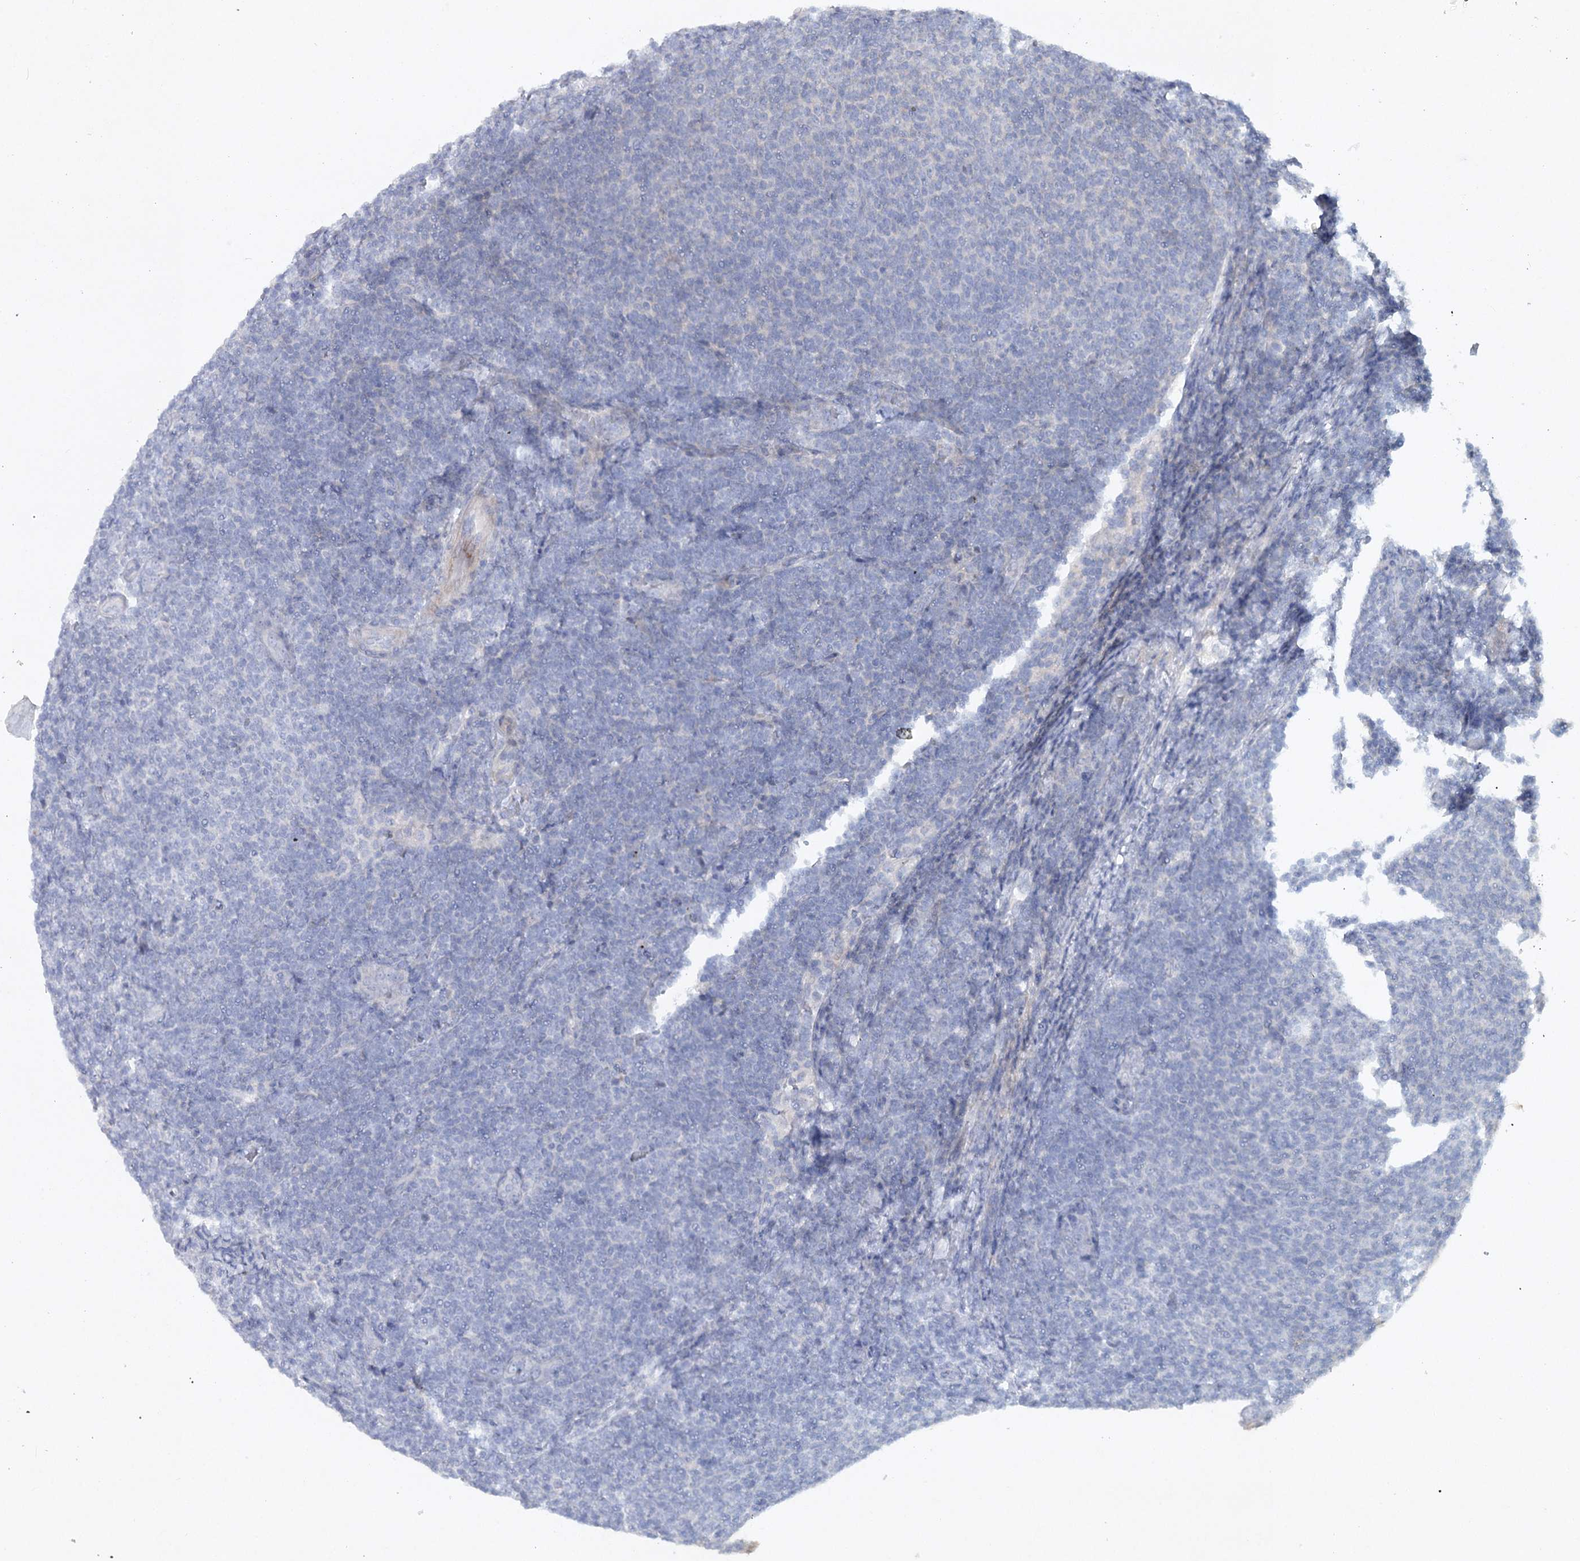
{"staining": {"intensity": "negative", "quantity": "none", "location": "none"}, "tissue": "lymphoma", "cell_type": "Tumor cells", "image_type": "cancer", "snomed": [{"axis": "morphology", "description": "Malignant lymphoma, non-Hodgkin's type, Low grade"}, {"axis": "topography", "description": "Lymph node"}], "caption": "IHC of lymphoma displays no staining in tumor cells. (DAB immunohistochemistry with hematoxylin counter stain).", "gene": "MAP3K13", "patient": {"sex": "male", "age": 66}}